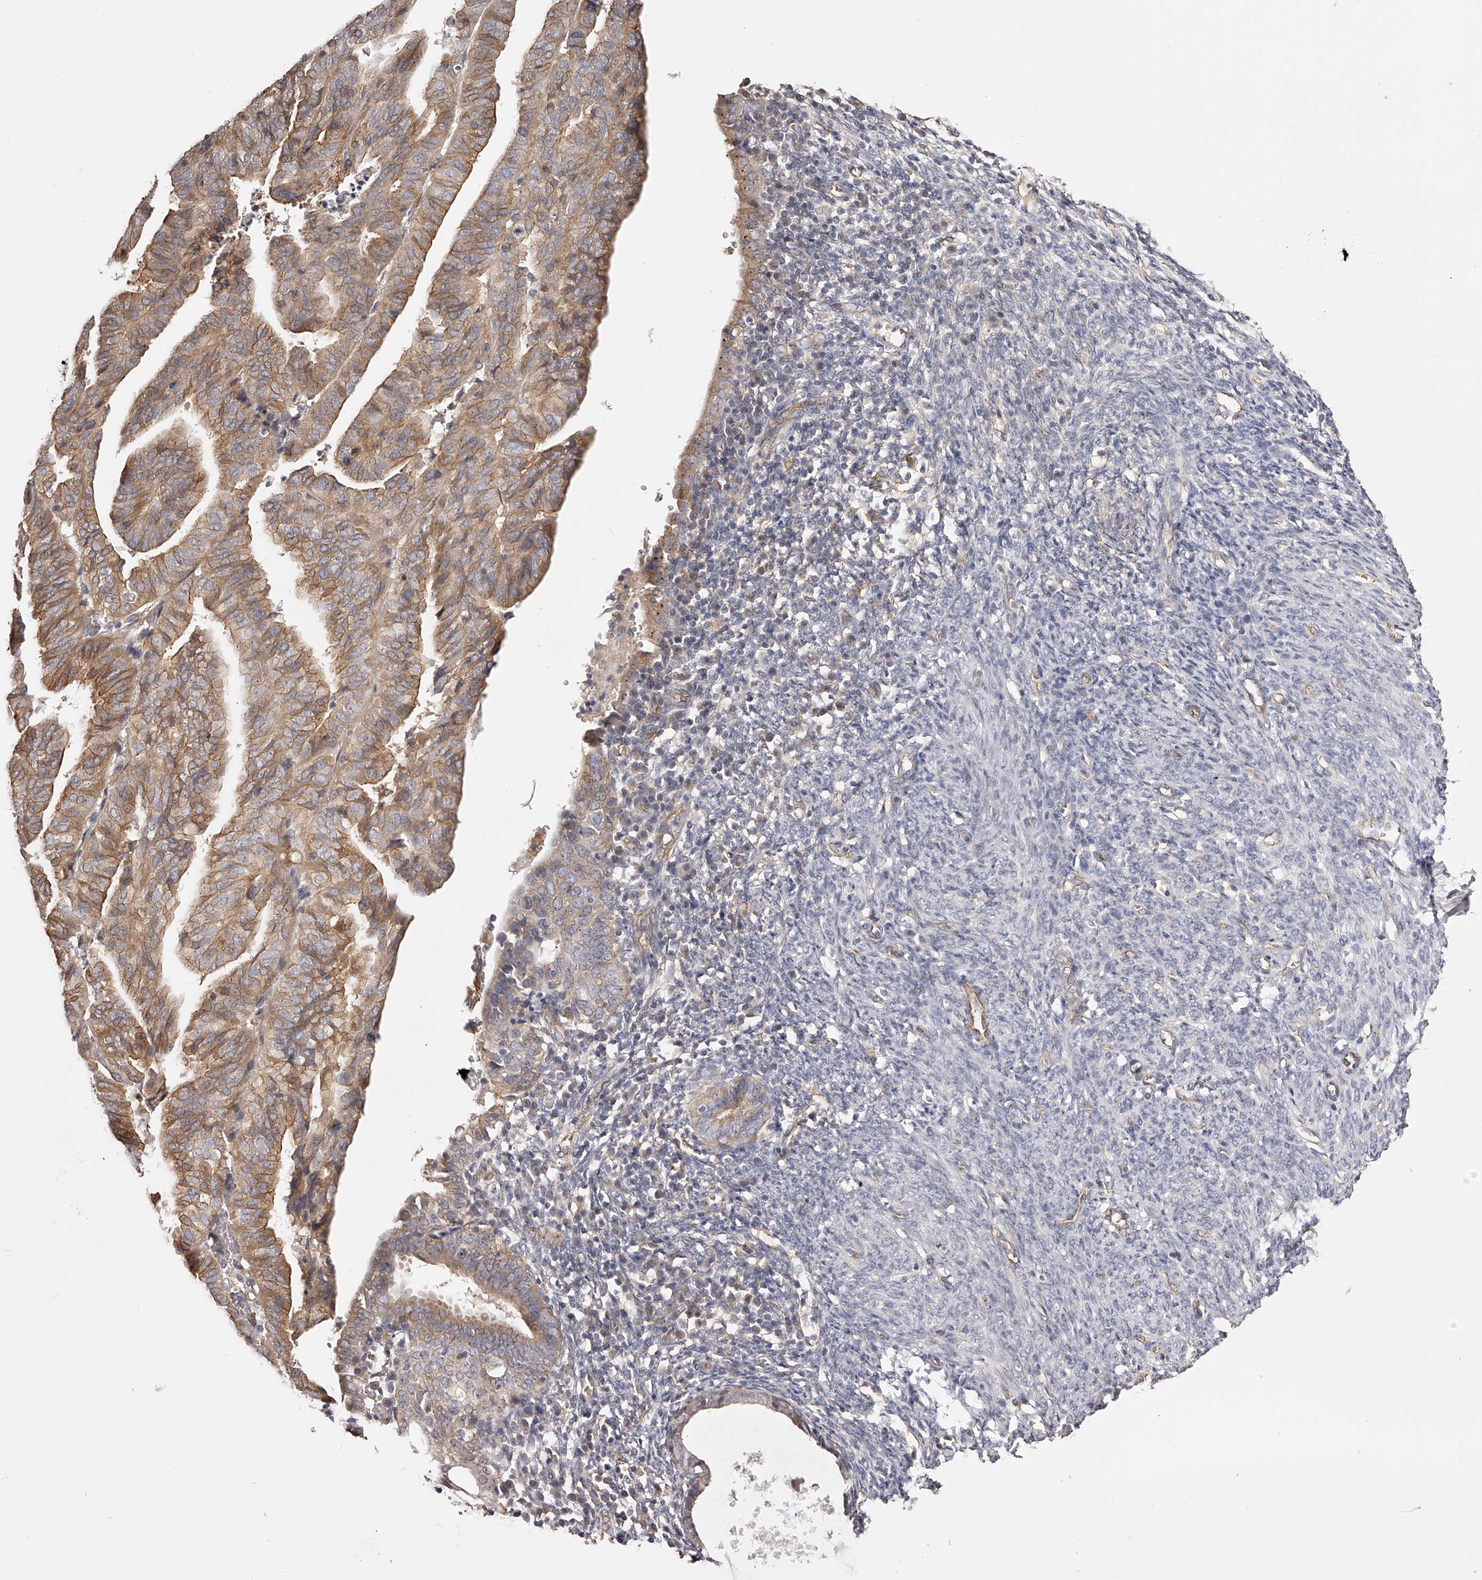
{"staining": {"intensity": "moderate", "quantity": ">75%", "location": "cytoplasmic/membranous"}, "tissue": "endometrial cancer", "cell_type": "Tumor cells", "image_type": "cancer", "snomed": [{"axis": "morphology", "description": "Adenocarcinoma, NOS"}, {"axis": "topography", "description": "Uterus"}], "caption": "DAB immunohistochemical staining of endometrial cancer (adenocarcinoma) displays moderate cytoplasmic/membranous protein staining in approximately >75% of tumor cells.", "gene": "LTV1", "patient": {"sex": "female", "age": 77}}